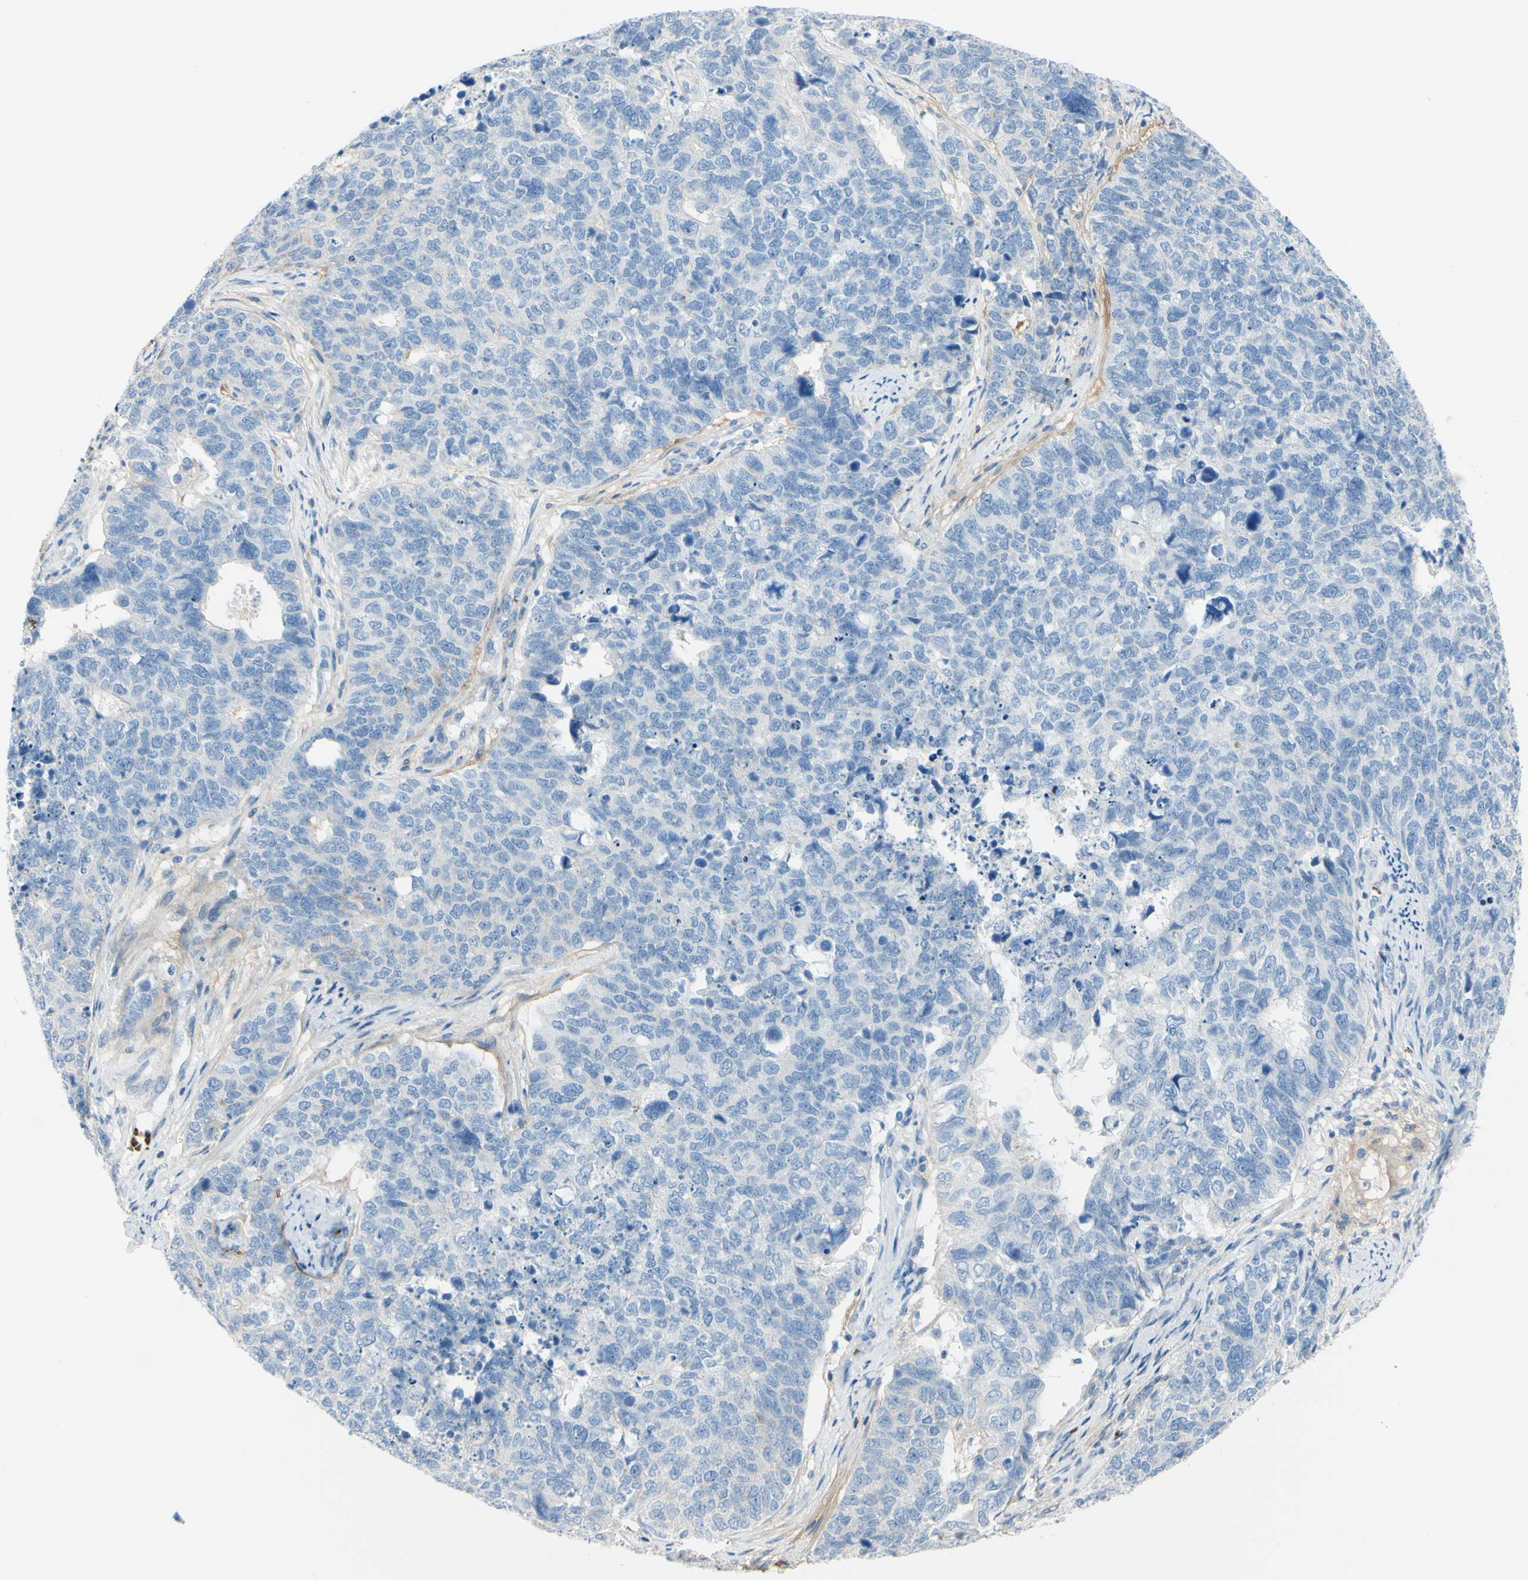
{"staining": {"intensity": "negative", "quantity": "none", "location": "none"}, "tissue": "cervical cancer", "cell_type": "Tumor cells", "image_type": "cancer", "snomed": [{"axis": "morphology", "description": "Squamous cell carcinoma, NOS"}, {"axis": "topography", "description": "Cervix"}], "caption": "This image is of cervical cancer stained with immunohistochemistry (IHC) to label a protein in brown with the nuclei are counter-stained blue. There is no staining in tumor cells.", "gene": "NCBP2L", "patient": {"sex": "female", "age": 63}}